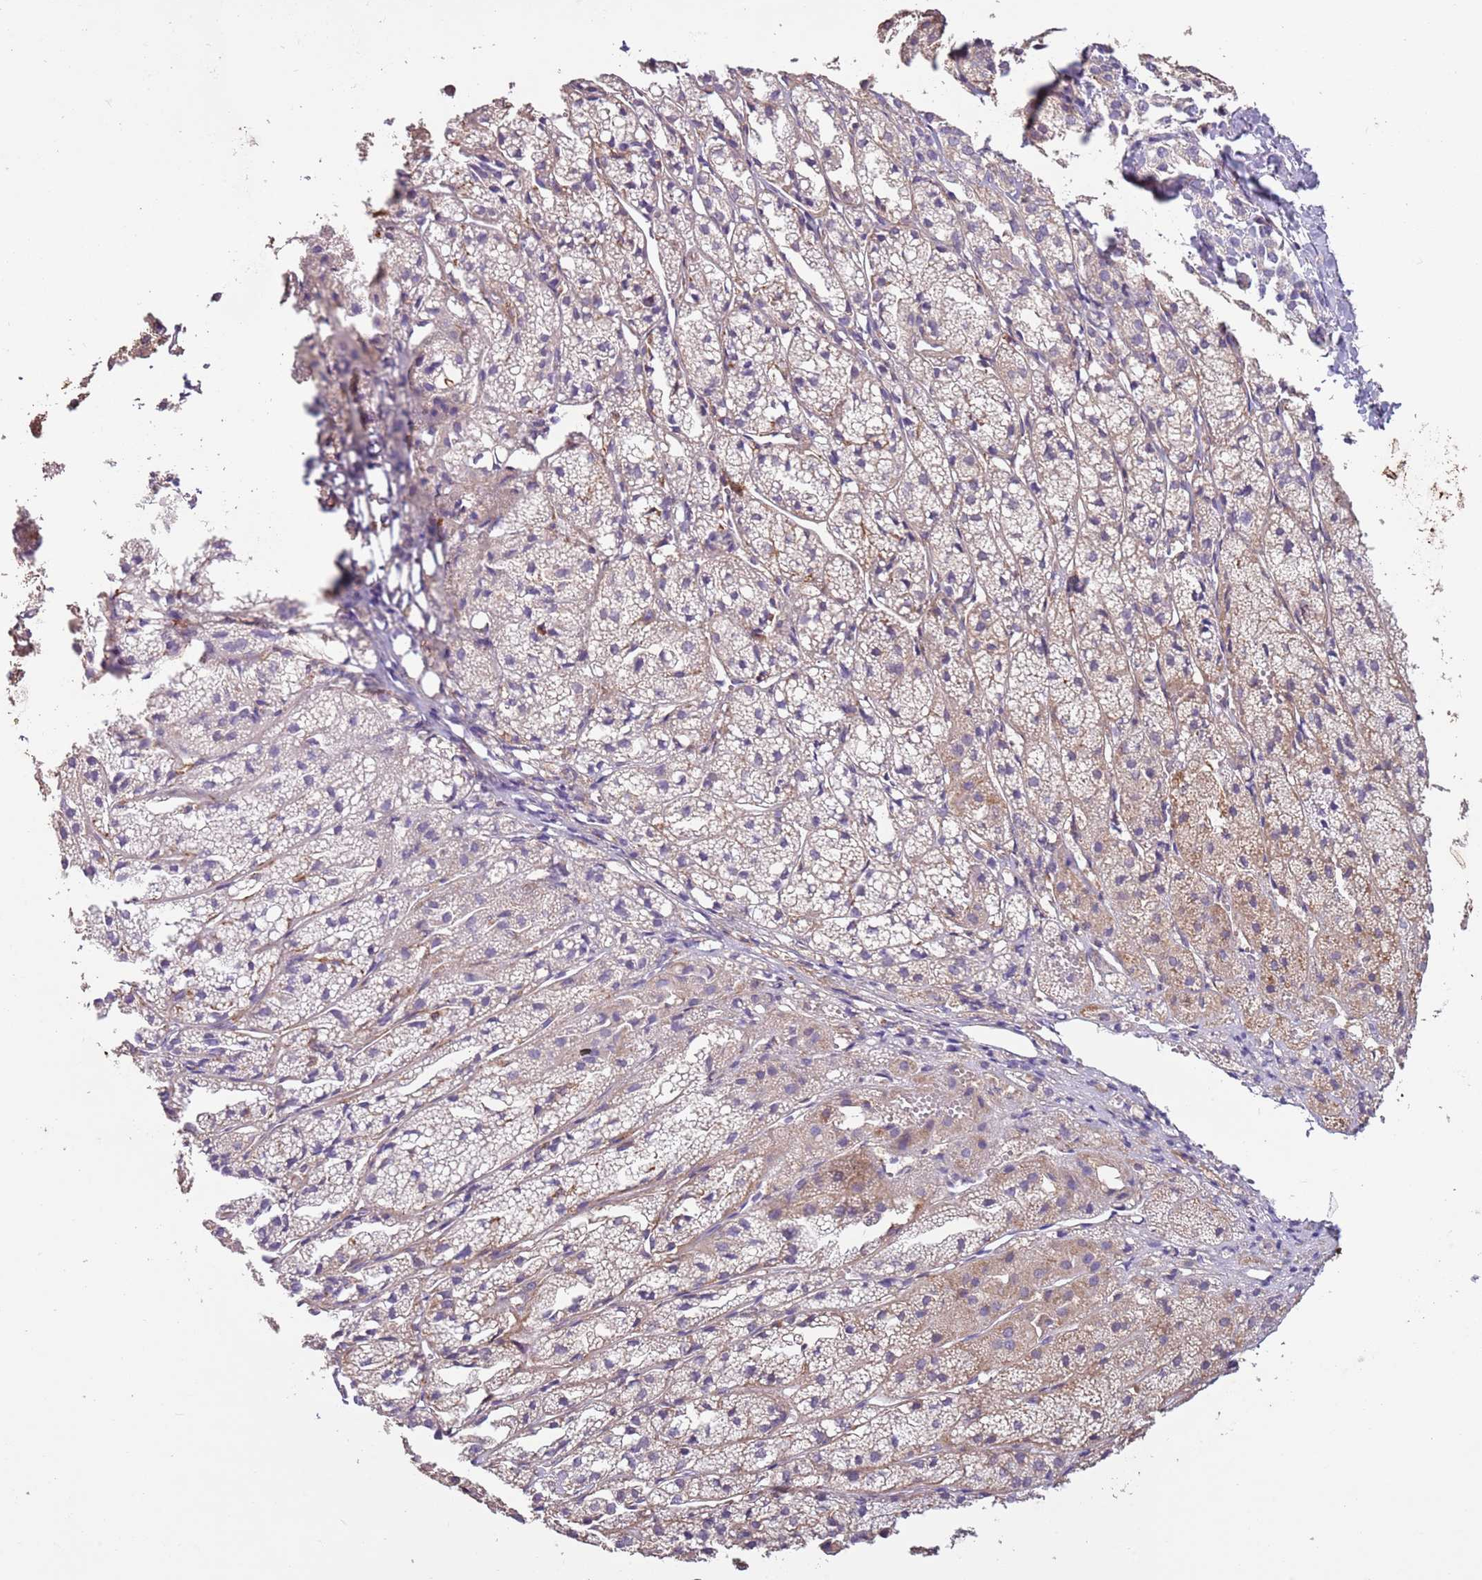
{"staining": {"intensity": "weak", "quantity": "25%-75%", "location": "cytoplasmic/membranous"}, "tissue": "adrenal gland", "cell_type": "Glandular cells", "image_type": "normal", "snomed": [{"axis": "morphology", "description": "Normal tissue, NOS"}, {"axis": "topography", "description": "Adrenal gland"}], "caption": "A low amount of weak cytoplasmic/membranous staining is present in approximately 25%-75% of glandular cells in benign adrenal gland.", "gene": "CAPN9", "patient": {"sex": "female", "age": 44}}